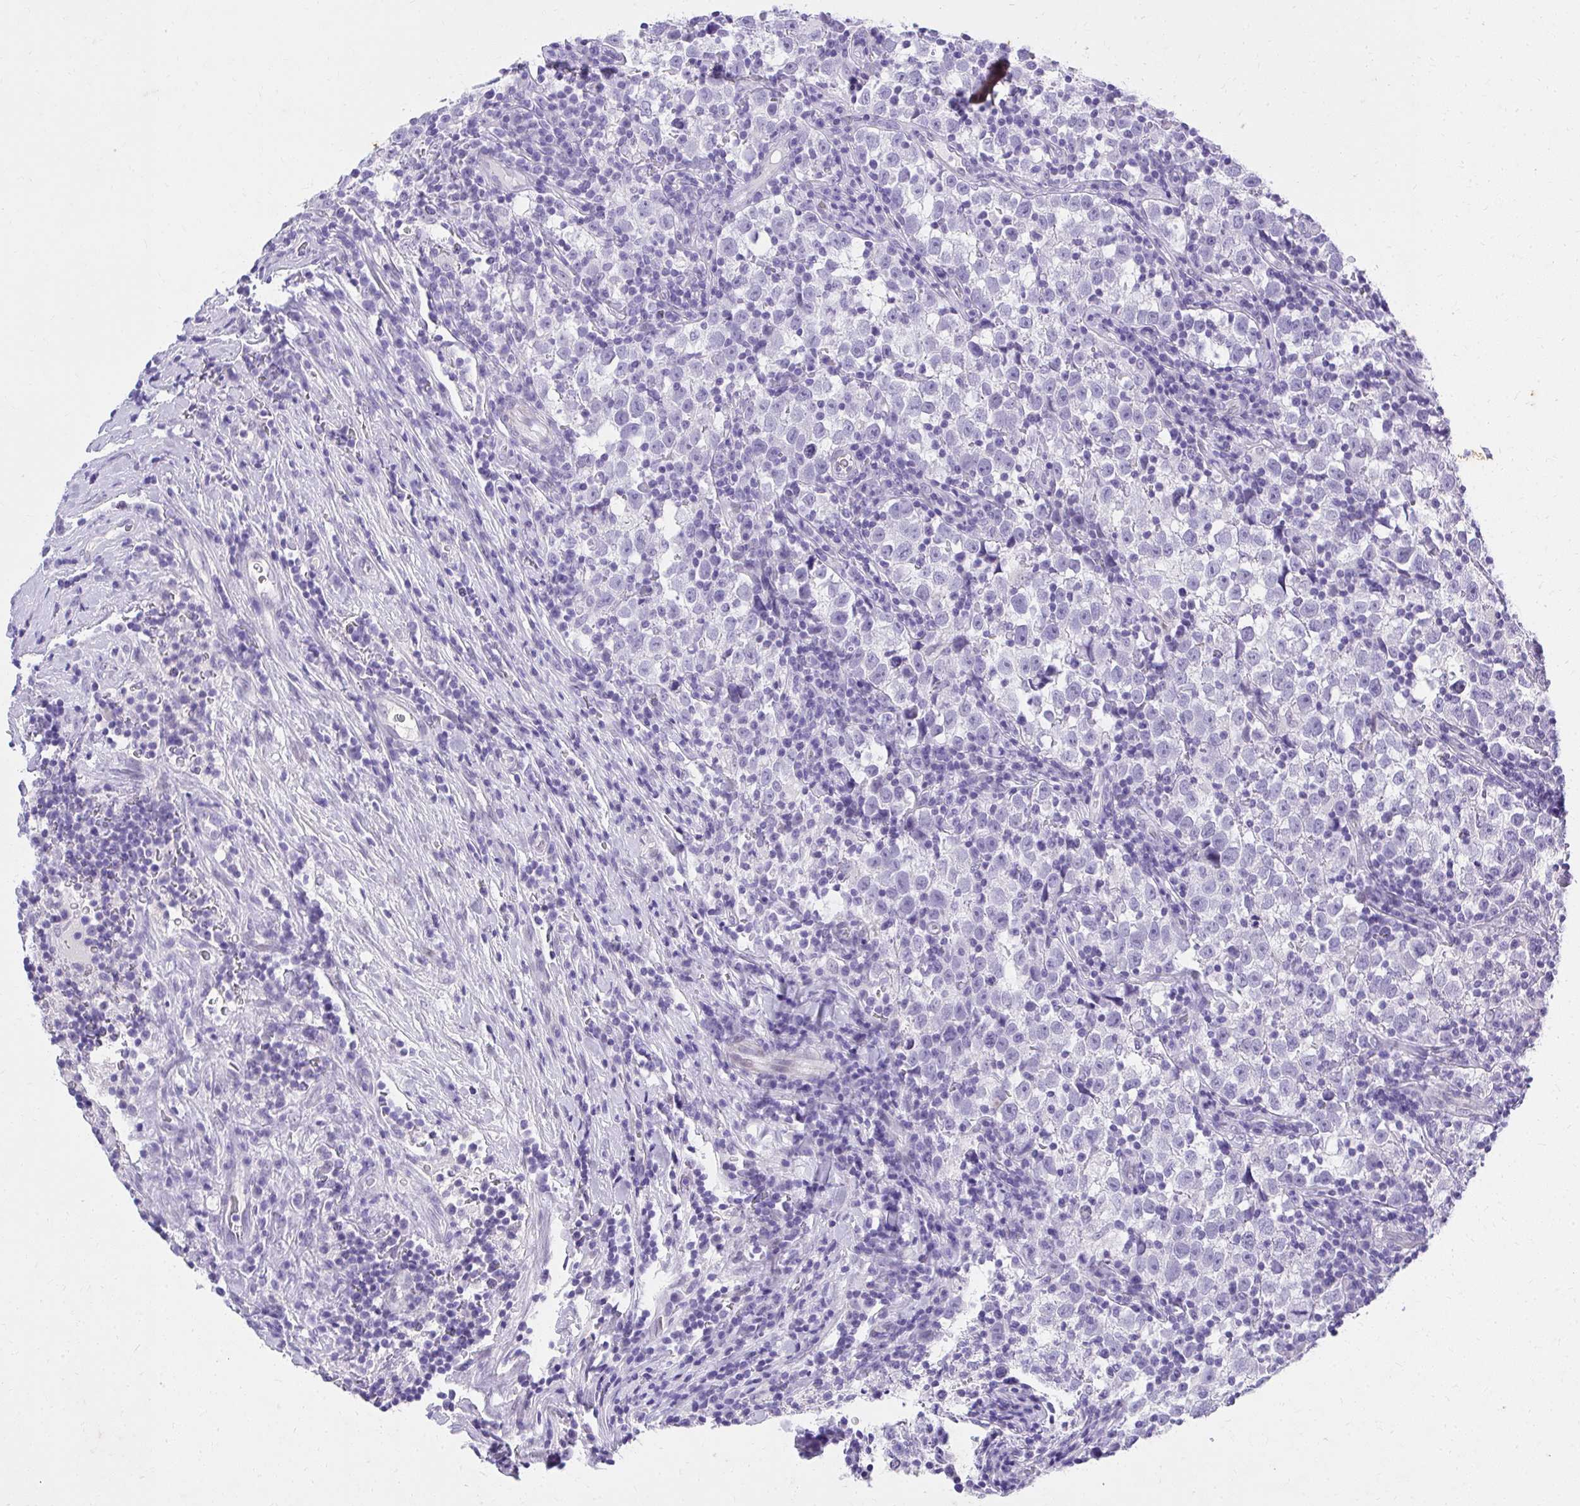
{"staining": {"intensity": "negative", "quantity": "none", "location": "none"}, "tissue": "testis cancer", "cell_type": "Tumor cells", "image_type": "cancer", "snomed": [{"axis": "morphology", "description": "Normal tissue, NOS"}, {"axis": "morphology", "description": "Seminoma, NOS"}, {"axis": "topography", "description": "Testis"}], "caption": "Tumor cells show no significant staining in seminoma (testis).", "gene": "KLK1", "patient": {"sex": "male", "age": 43}}